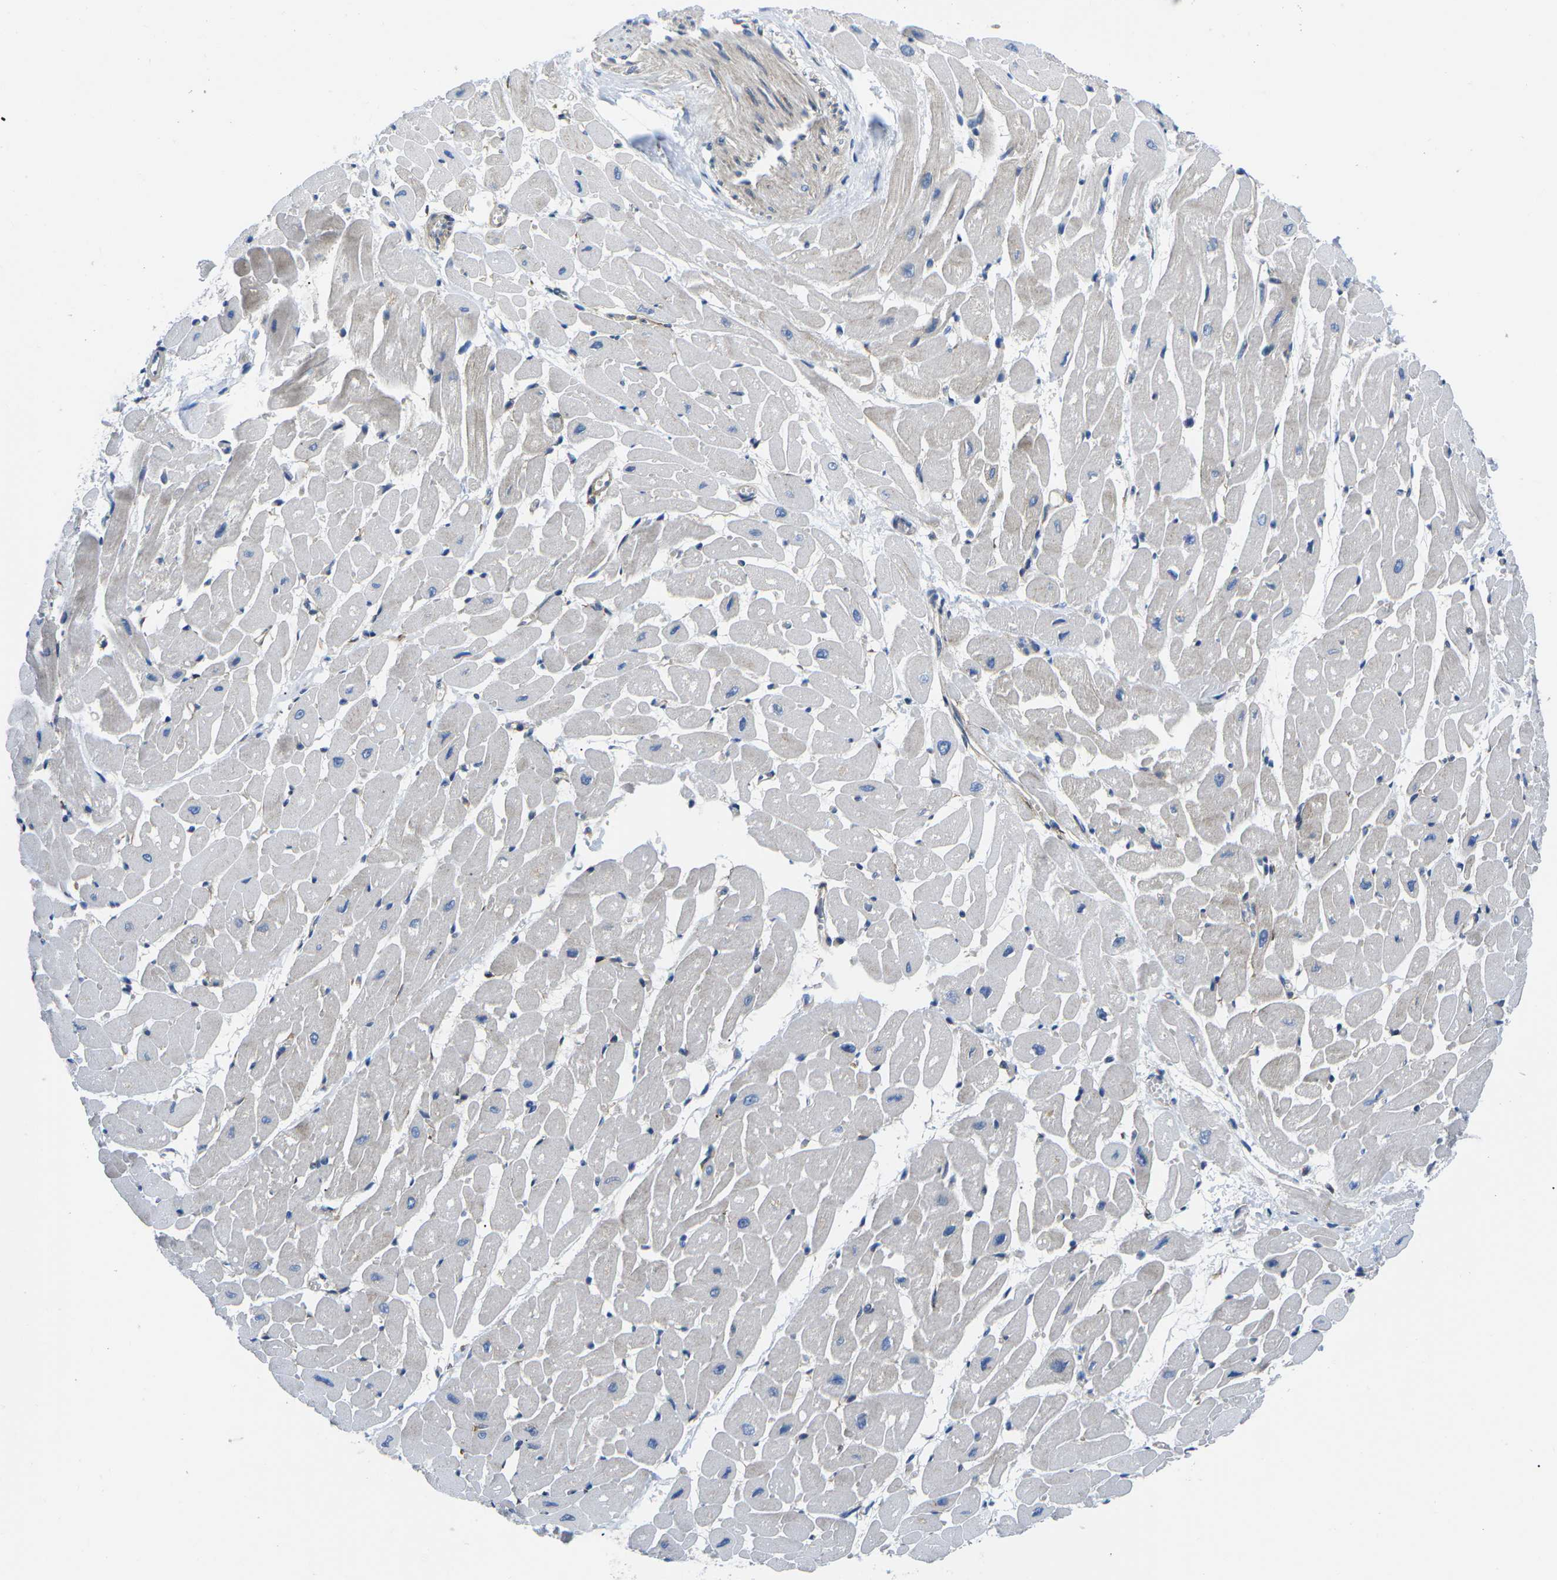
{"staining": {"intensity": "weak", "quantity": "<25%", "location": "cytoplasmic/membranous"}, "tissue": "heart muscle", "cell_type": "Cardiomyocytes", "image_type": "normal", "snomed": [{"axis": "morphology", "description": "Normal tissue, NOS"}, {"axis": "topography", "description": "Heart"}], "caption": "This is a histopathology image of immunohistochemistry (IHC) staining of normal heart muscle, which shows no expression in cardiomyocytes.", "gene": "DLG1", "patient": {"sex": "male", "age": 45}}